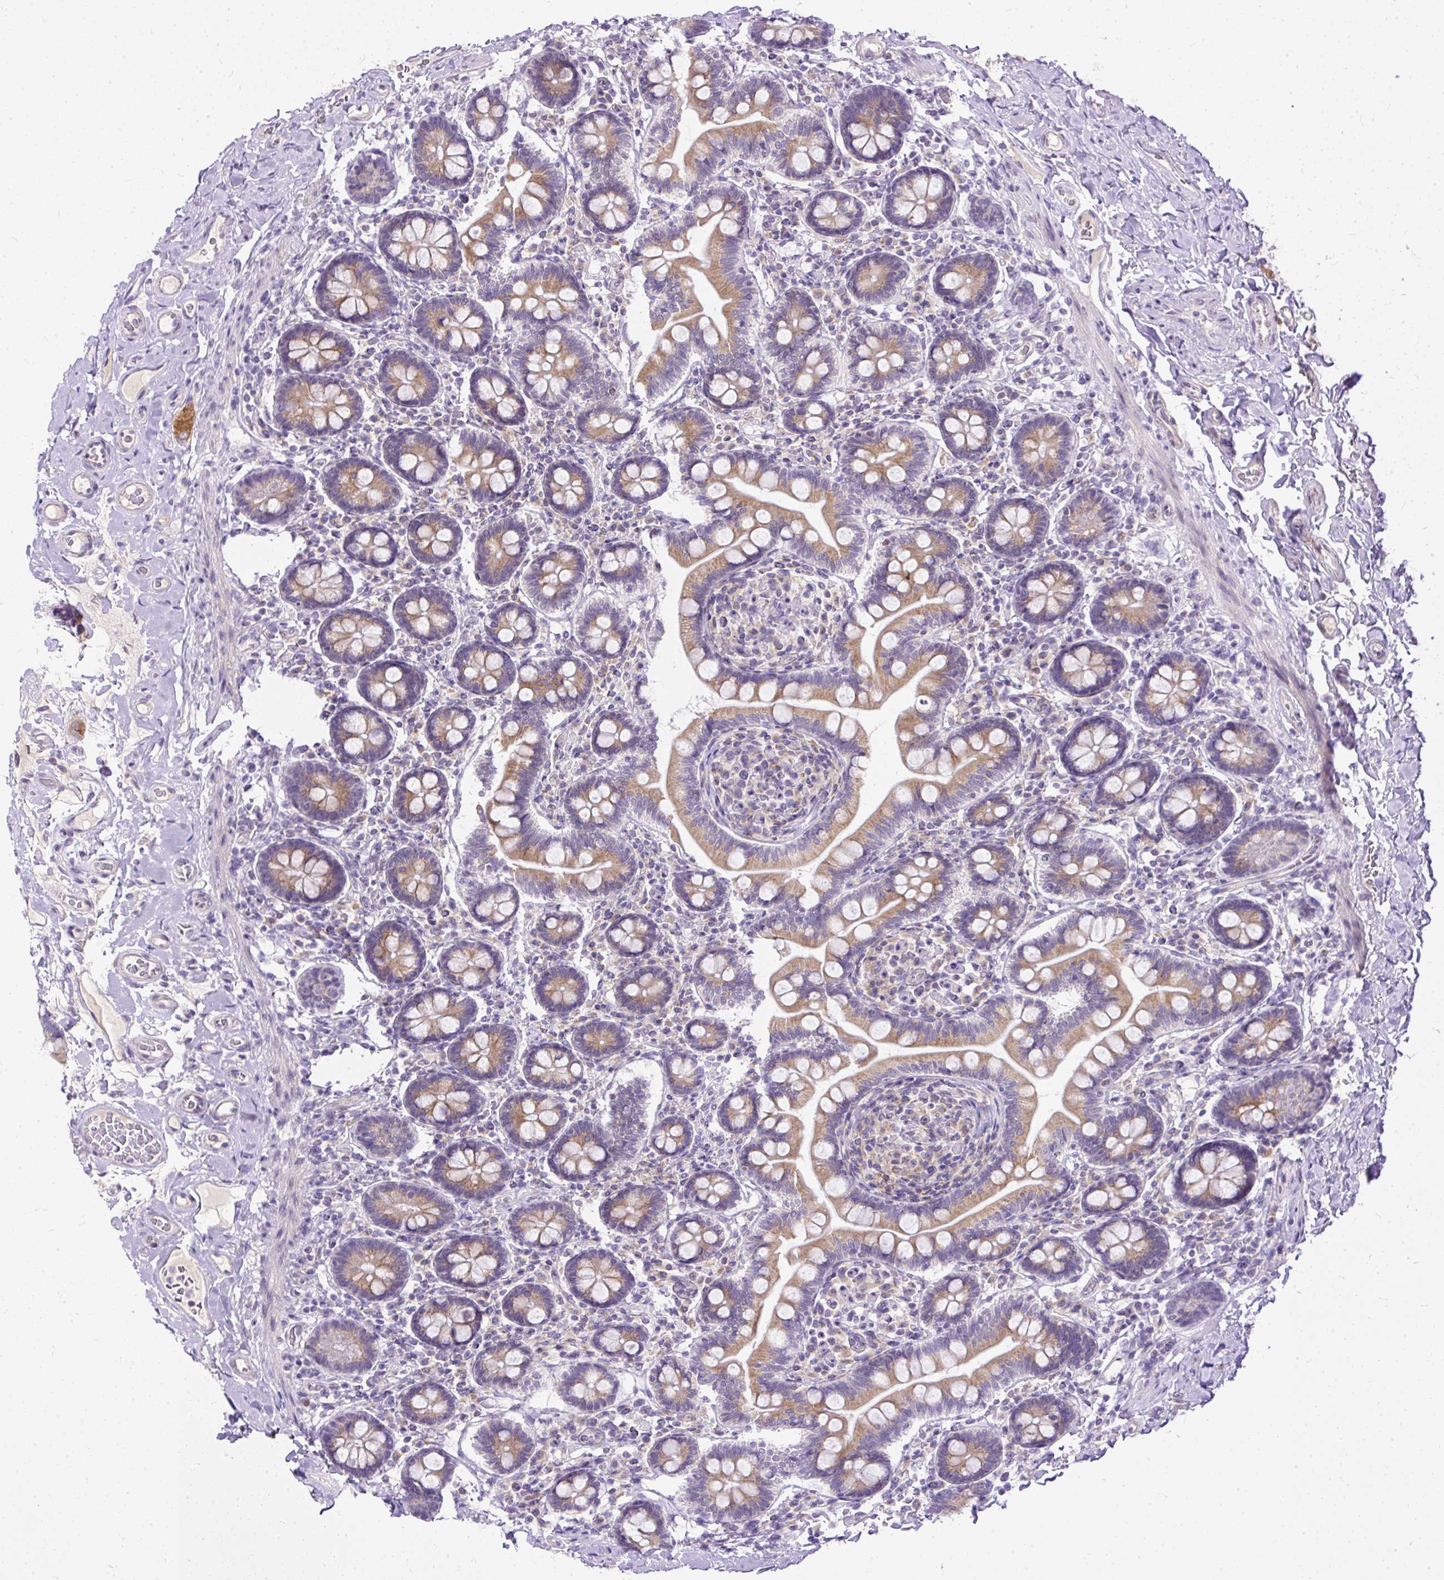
{"staining": {"intensity": "strong", "quantity": "25%-75%", "location": "cytoplasmic/membranous"}, "tissue": "small intestine", "cell_type": "Glandular cells", "image_type": "normal", "snomed": [{"axis": "morphology", "description": "Normal tissue, NOS"}, {"axis": "topography", "description": "Small intestine"}], "caption": "This image demonstrates immunohistochemistry (IHC) staining of unremarkable human small intestine, with high strong cytoplasmic/membranous positivity in approximately 25%-75% of glandular cells.", "gene": "AMFR", "patient": {"sex": "female", "age": 64}}